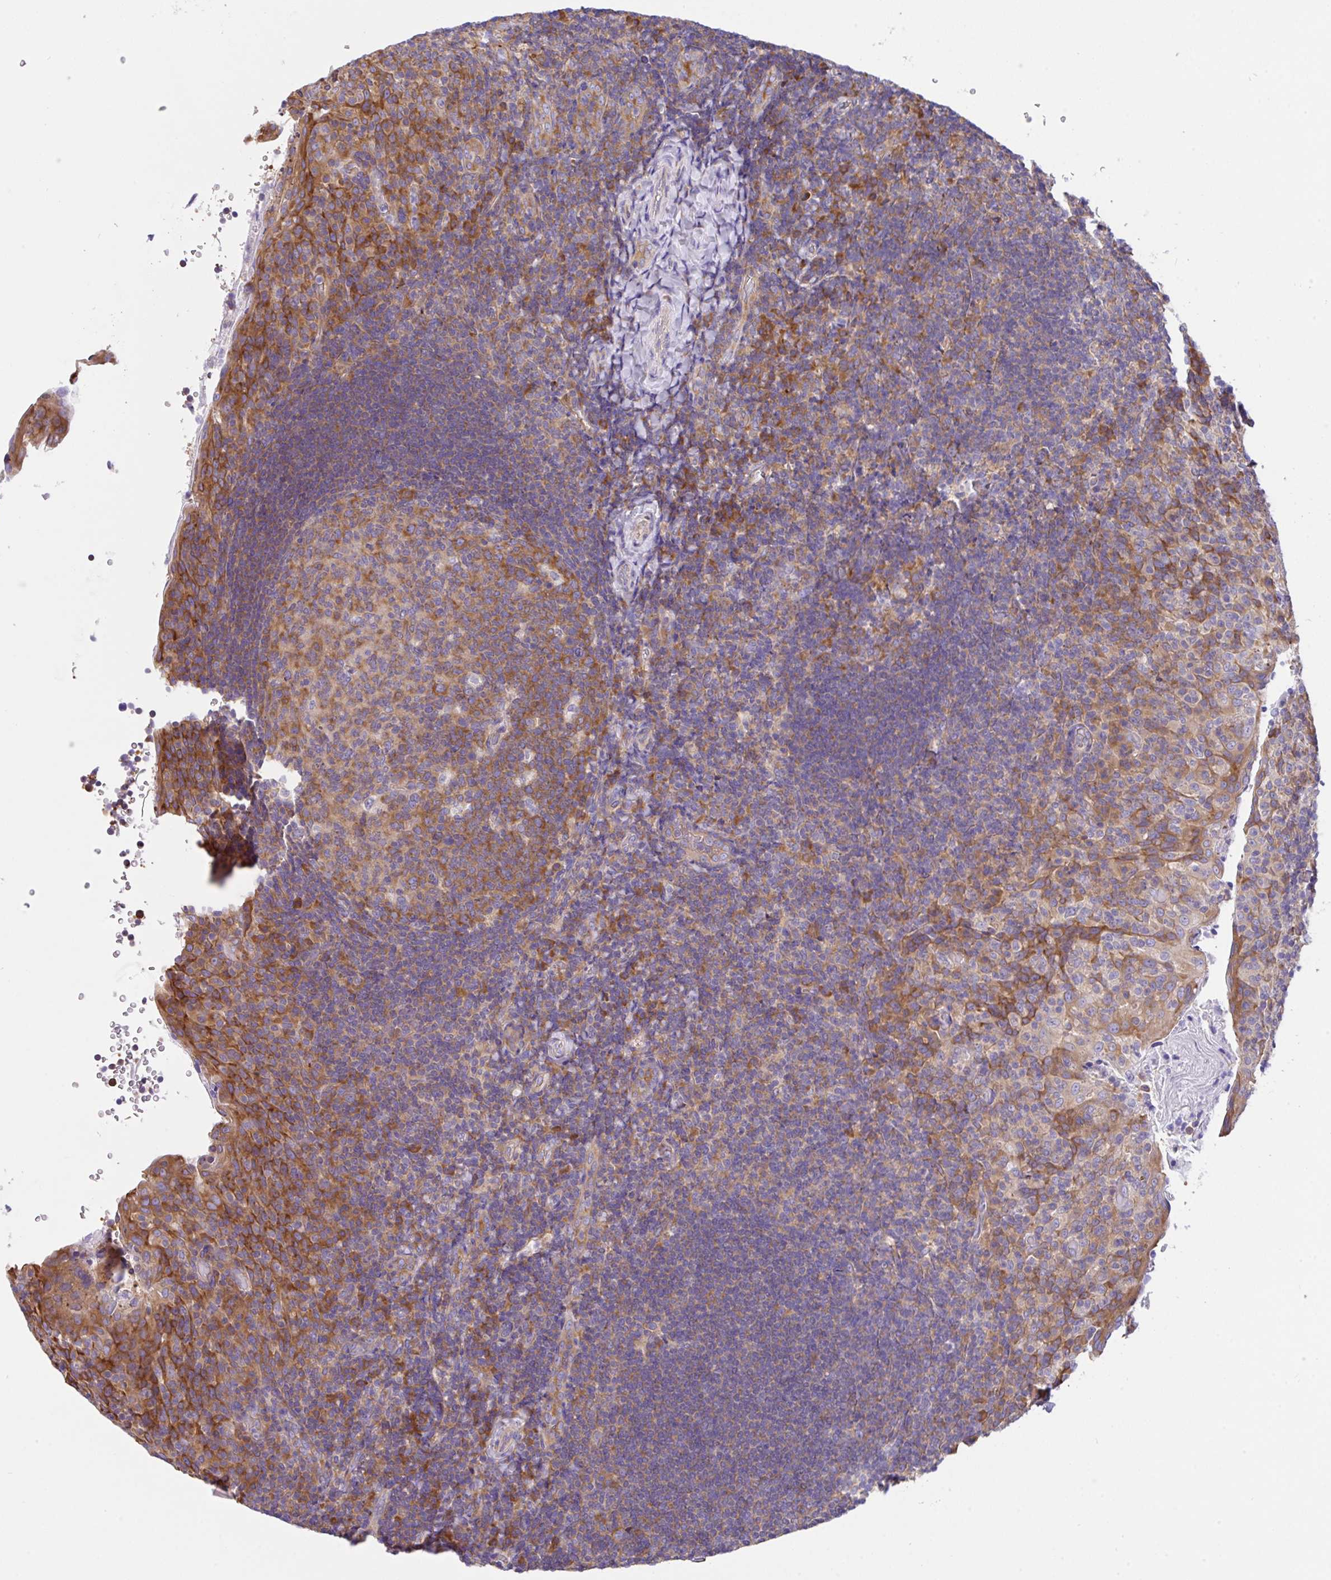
{"staining": {"intensity": "moderate", "quantity": "25%-75%", "location": "cytoplasmic/membranous"}, "tissue": "tonsil", "cell_type": "Germinal center cells", "image_type": "normal", "snomed": [{"axis": "morphology", "description": "Normal tissue, NOS"}, {"axis": "topography", "description": "Tonsil"}], "caption": "Immunohistochemistry (IHC) staining of benign tonsil, which reveals medium levels of moderate cytoplasmic/membranous expression in about 25%-75% of germinal center cells indicating moderate cytoplasmic/membranous protein staining. The staining was performed using DAB (3,3'-diaminobenzidine) (brown) for protein detection and nuclei were counterstained in hematoxylin (blue).", "gene": "GFPT2", "patient": {"sex": "female", "age": 10}}